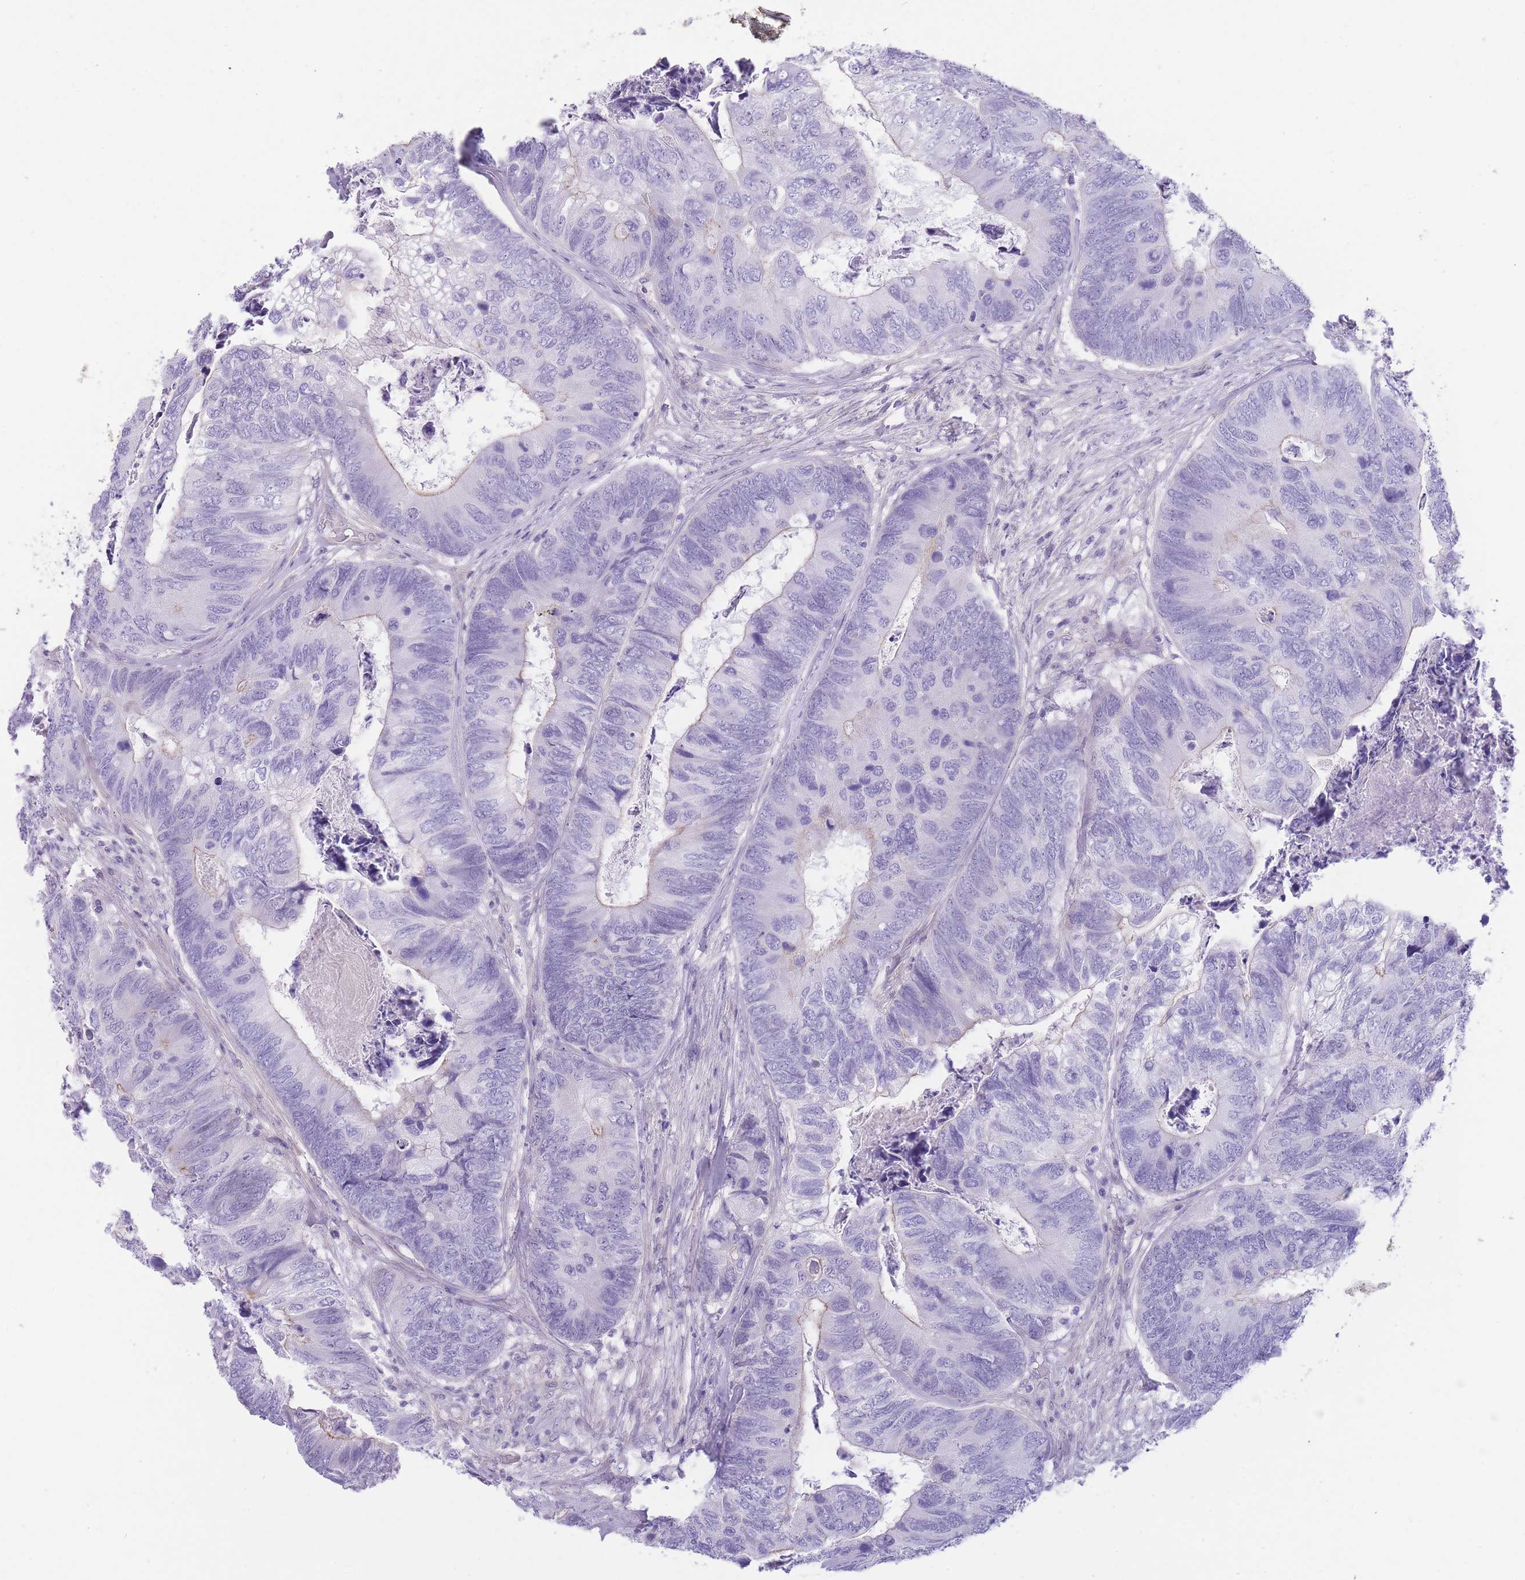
{"staining": {"intensity": "negative", "quantity": "none", "location": "none"}, "tissue": "colorectal cancer", "cell_type": "Tumor cells", "image_type": "cancer", "snomed": [{"axis": "morphology", "description": "Adenocarcinoma, NOS"}, {"axis": "topography", "description": "Colon"}], "caption": "Colorectal cancer was stained to show a protein in brown. There is no significant staining in tumor cells.", "gene": "OR11H12", "patient": {"sex": "female", "age": 67}}